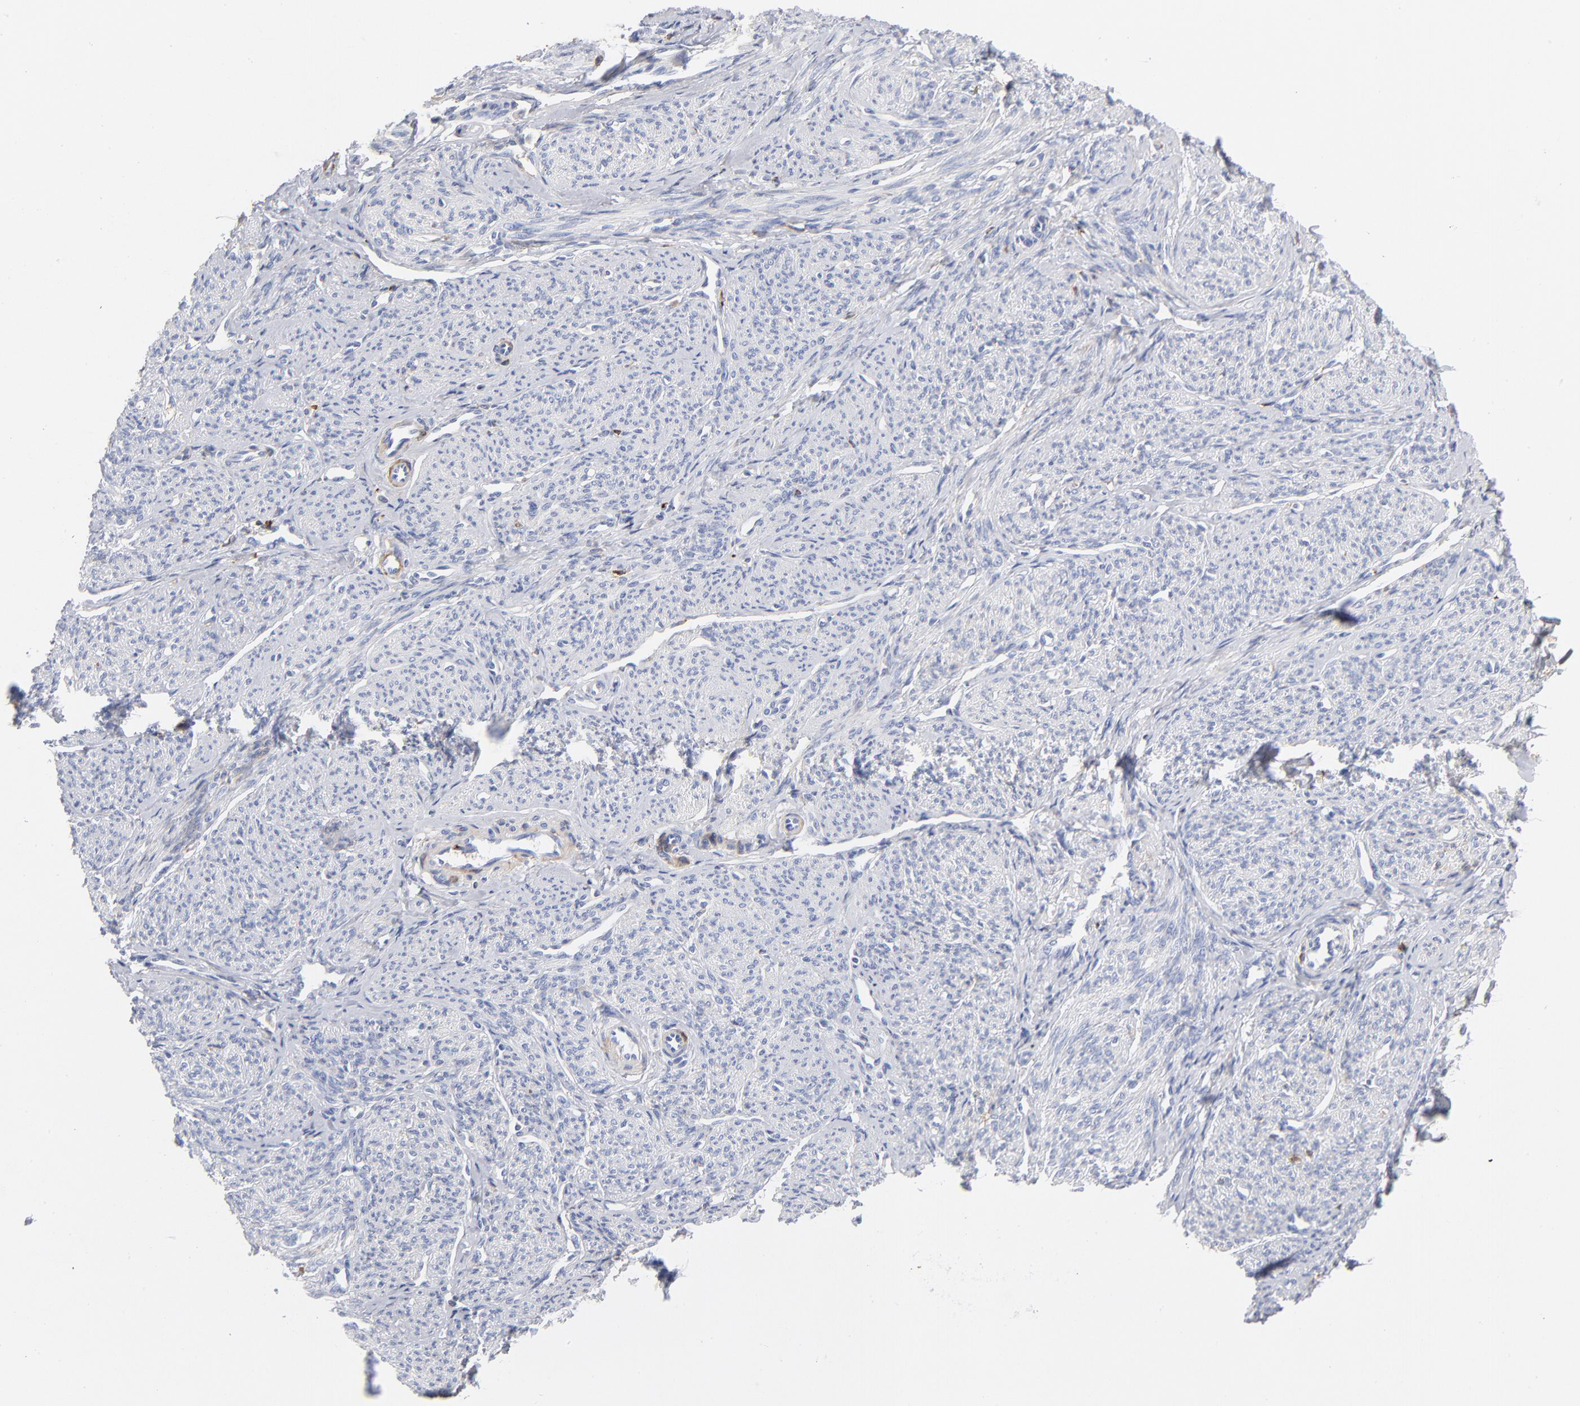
{"staining": {"intensity": "weak", "quantity": ">75%", "location": "cytoplasmic/membranous"}, "tissue": "smooth muscle", "cell_type": "Smooth muscle cells", "image_type": "normal", "snomed": [{"axis": "morphology", "description": "Normal tissue, NOS"}, {"axis": "topography", "description": "Smooth muscle"}], "caption": "The image demonstrates staining of benign smooth muscle, revealing weak cytoplasmic/membranous protein positivity (brown color) within smooth muscle cells. (Brightfield microscopy of DAB IHC at high magnification).", "gene": "APOH", "patient": {"sex": "female", "age": 65}}